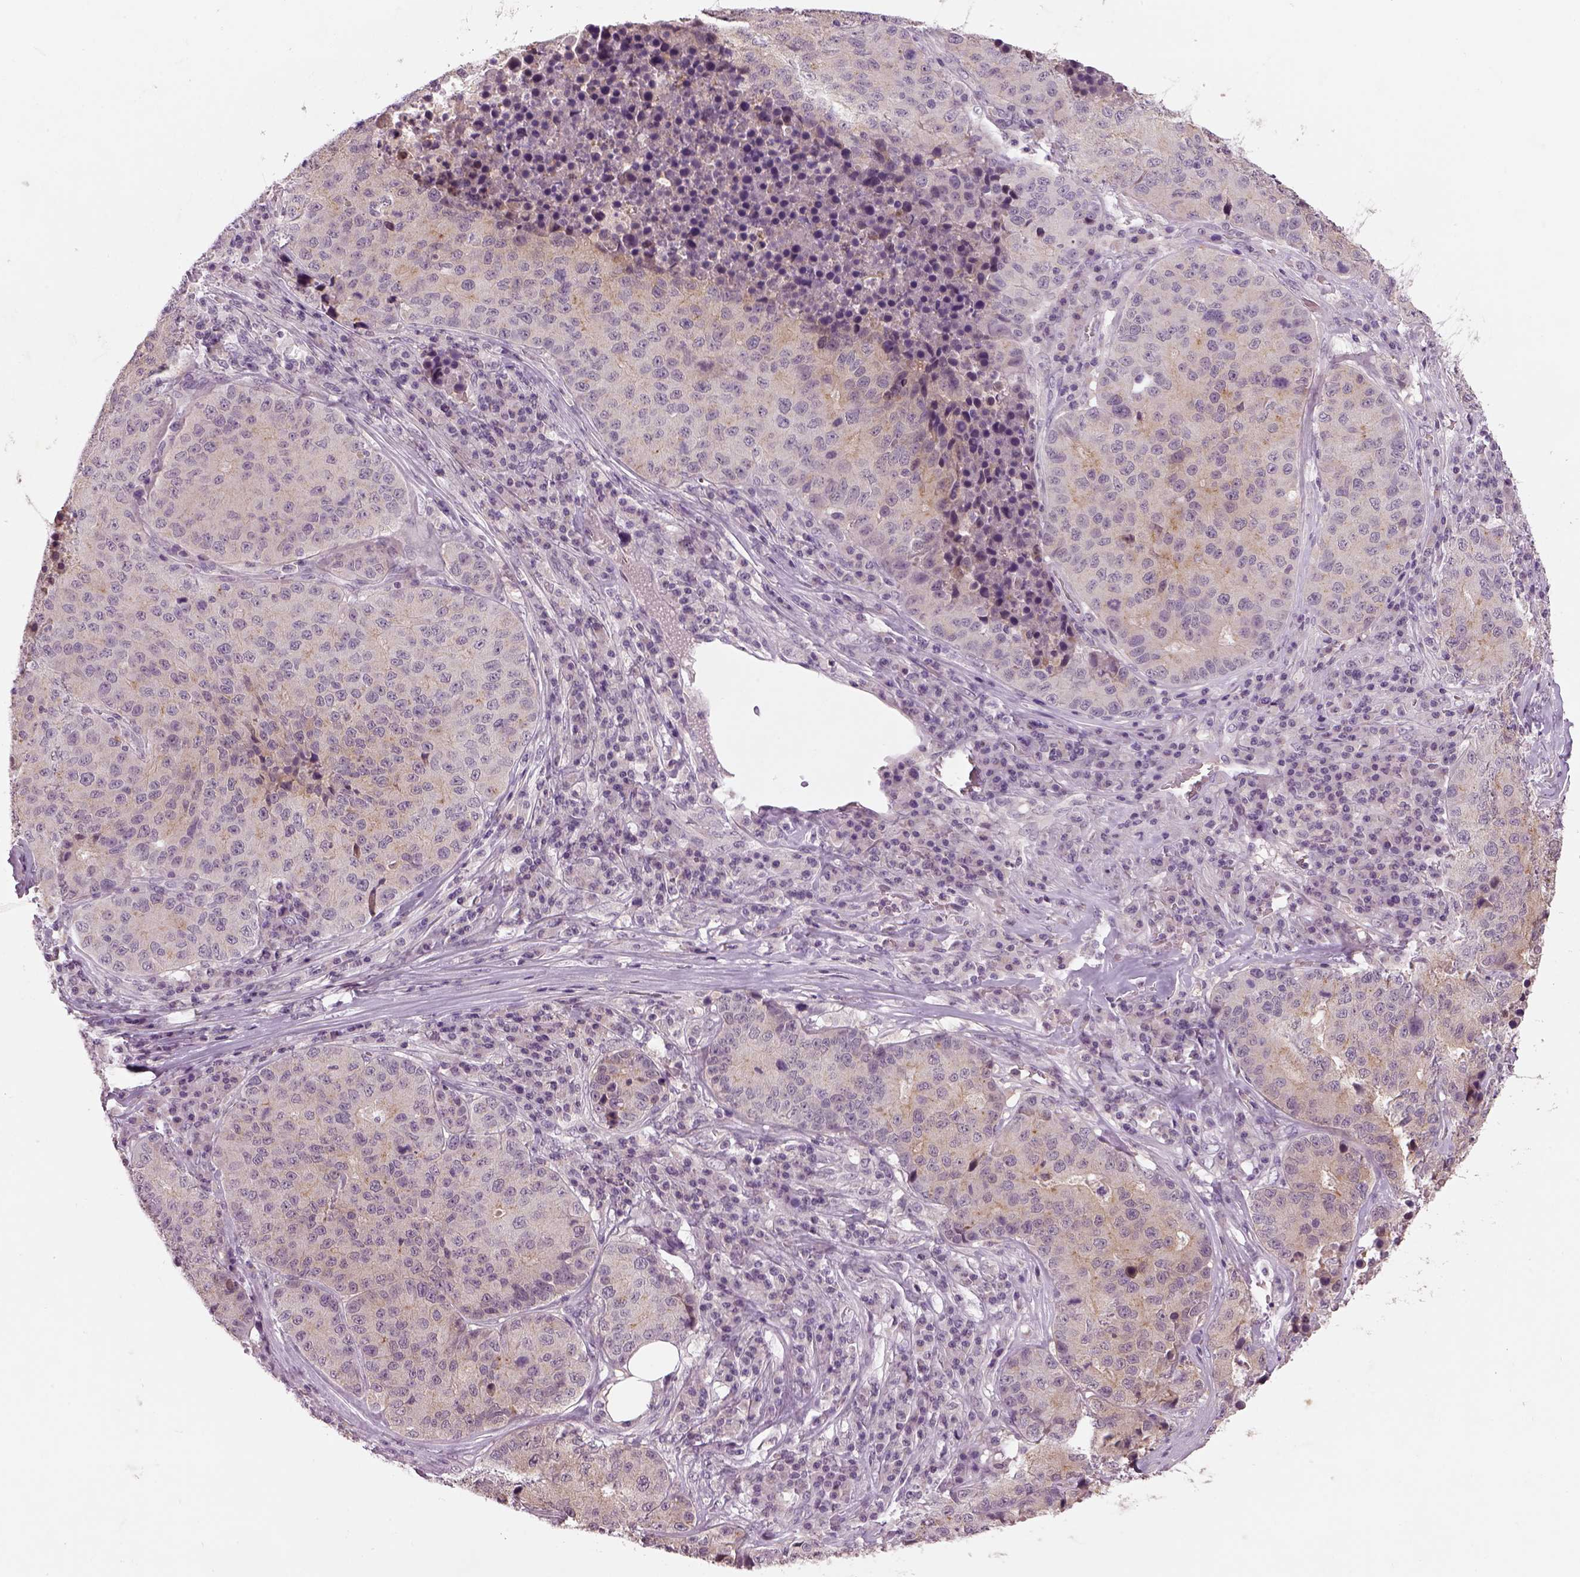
{"staining": {"intensity": "weak", "quantity": "<25%", "location": "cytoplasmic/membranous"}, "tissue": "stomach cancer", "cell_type": "Tumor cells", "image_type": "cancer", "snomed": [{"axis": "morphology", "description": "Adenocarcinoma, NOS"}, {"axis": "topography", "description": "Stomach"}], "caption": "Stomach adenocarcinoma stained for a protein using immunohistochemistry displays no staining tumor cells.", "gene": "GDNF", "patient": {"sex": "male", "age": 71}}